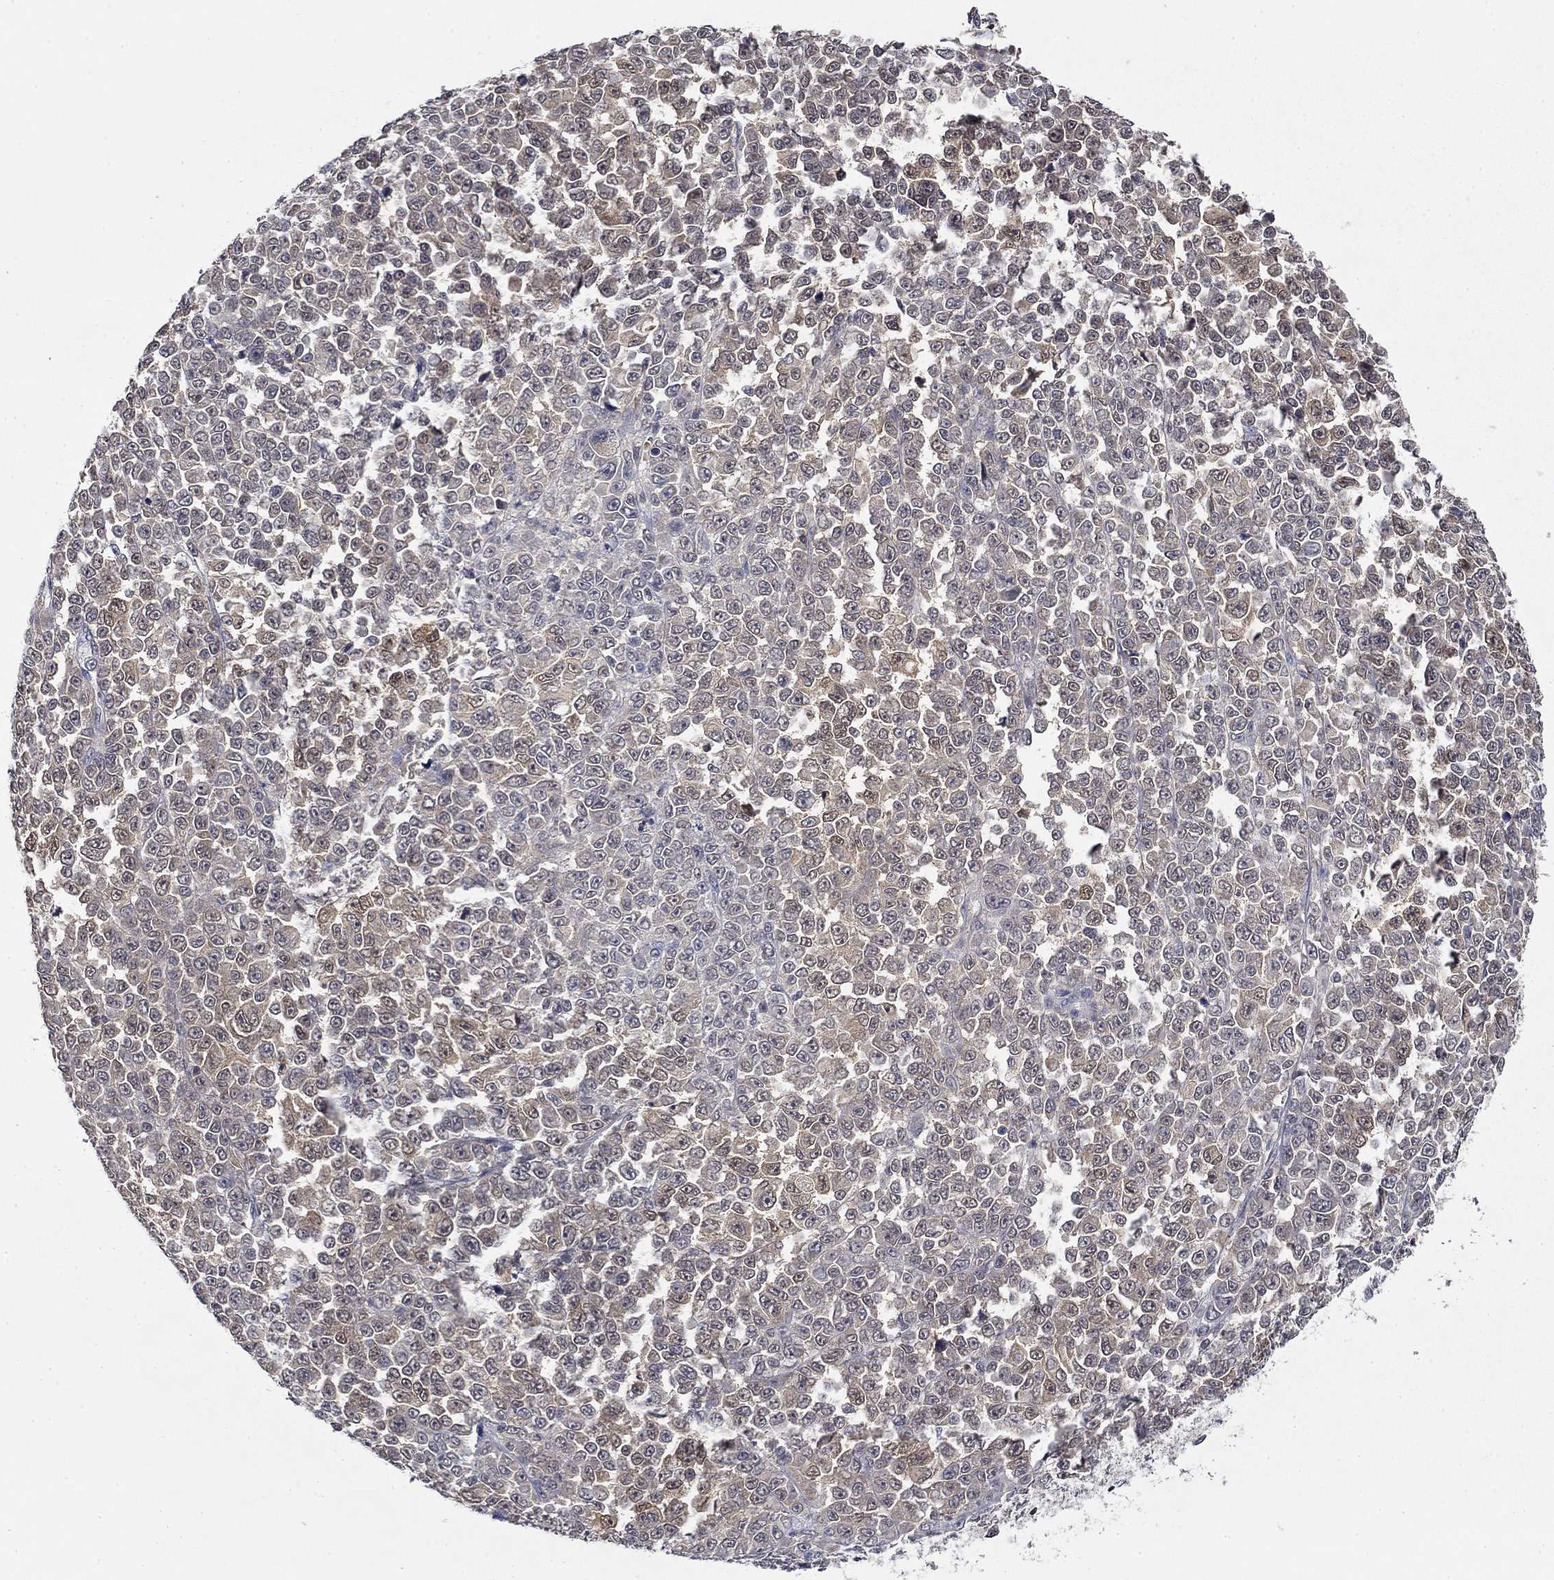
{"staining": {"intensity": "negative", "quantity": "none", "location": "none"}, "tissue": "melanoma", "cell_type": "Tumor cells", "image_type": "cancer", "snomed": [{"axis": "morphology", "description": "Malignant melanoma, NOS"}, {"axis": "topography", "description": "Skin"}], "caption": "Immunohistochemical staining of malignant melanoma demonstrates no significant positivity in tumor cells.", "gene": "DDTL", "patient": {"sex": "female", "age": 95}}